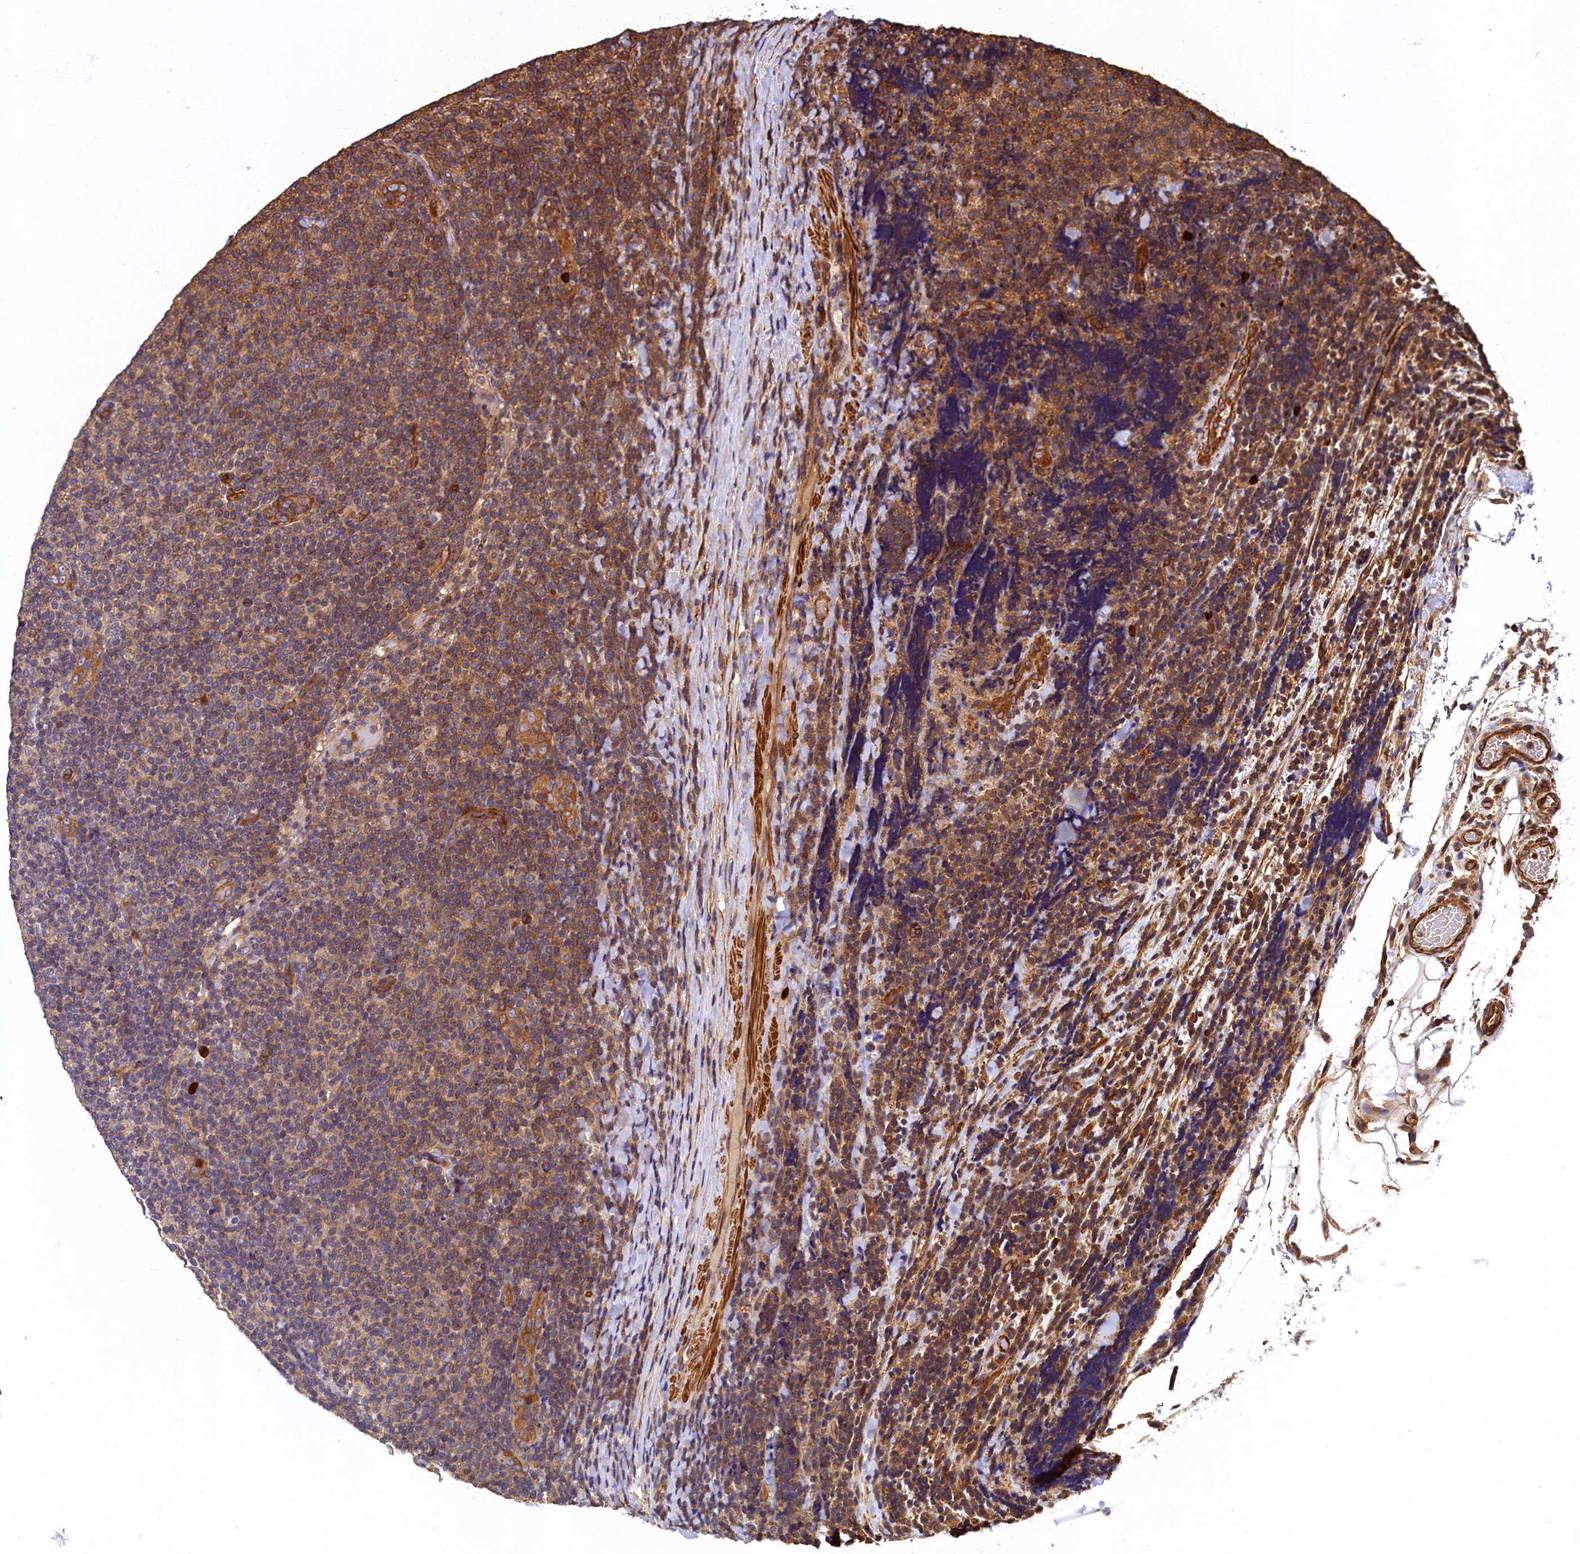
{"staining": {"intensity": "moderate", "quantity": "25%-75%", "location": "cytoplasmic/membranous"}, "tissue": "lymphoma", "cell_type": "Tumor cells", "image_type": "cancer", "snomed": [{"axis": "morphology", "description": "Malignant lymphoma, non-Hodgkin's type, Low grade"}, {"axis": "topography", "description": "Lymph node"}], "caption": "A high-resolution photomicrograph shows immunohistochemistry (IHC) staining of lymphoma, which exhibits moderate cytoplasmic/membranous positivity in about 25%-75% of tumor cells.", "gene": "CCDC102B", "patient": {"sex": "male", "age": 66}}